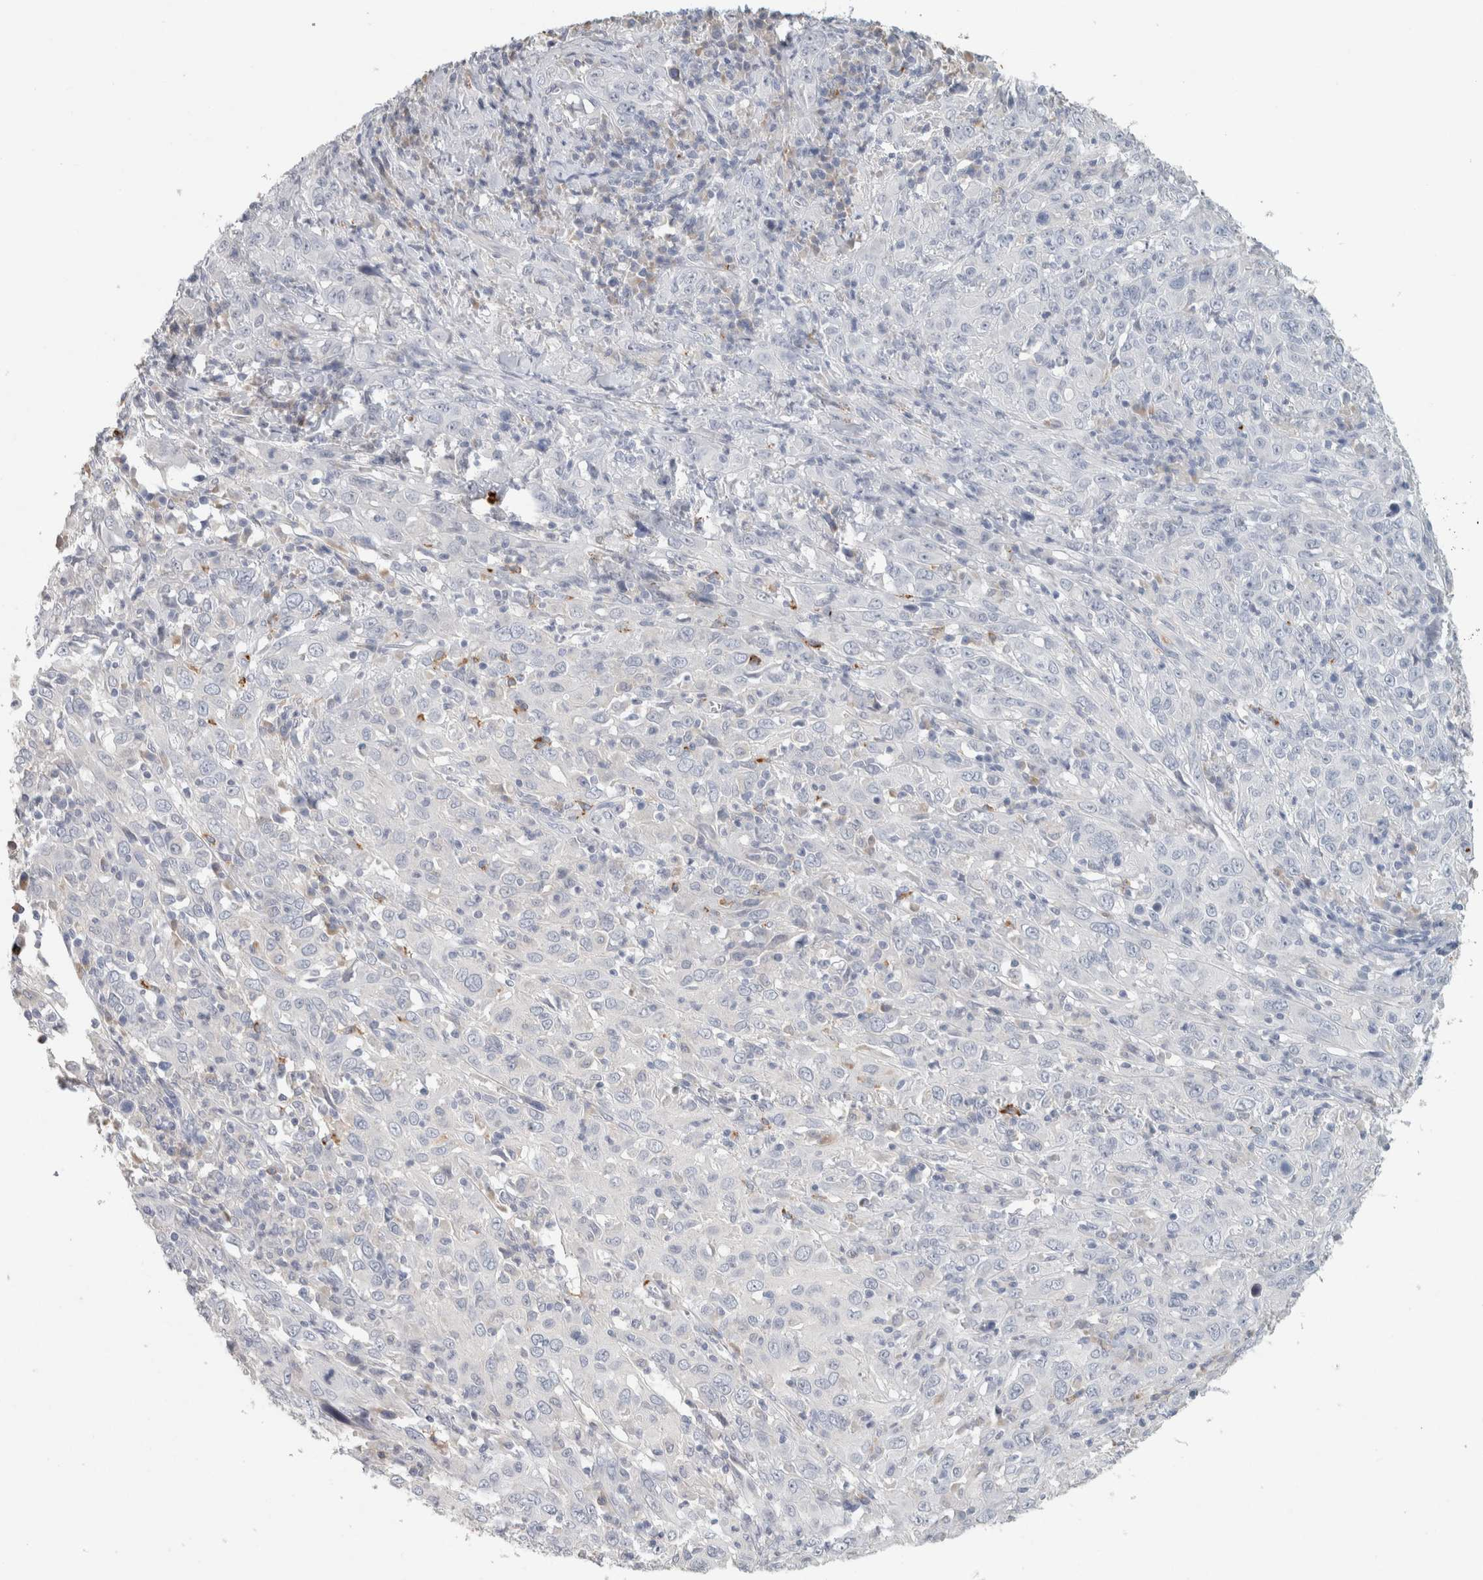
{"staining": {"intensity": "negative", "quantity": "none", "location": "none"}, "tissue": "cervical cancer", "cell_type": "Tumor cells", "image_type": "cancer", "snomed": [{"axis": "morphology", "description": "Squamous cell carcinoma, NOS"}, {"axis": "topography", "description": "Cervix"}], "caption": "Cervical squamous cell carcinoma stained for a protein using immunohistochemistry (IHC) shows no positivity tumor cells.", "gene": "CD36", "patient": {"sex": "female", "age": 46}}